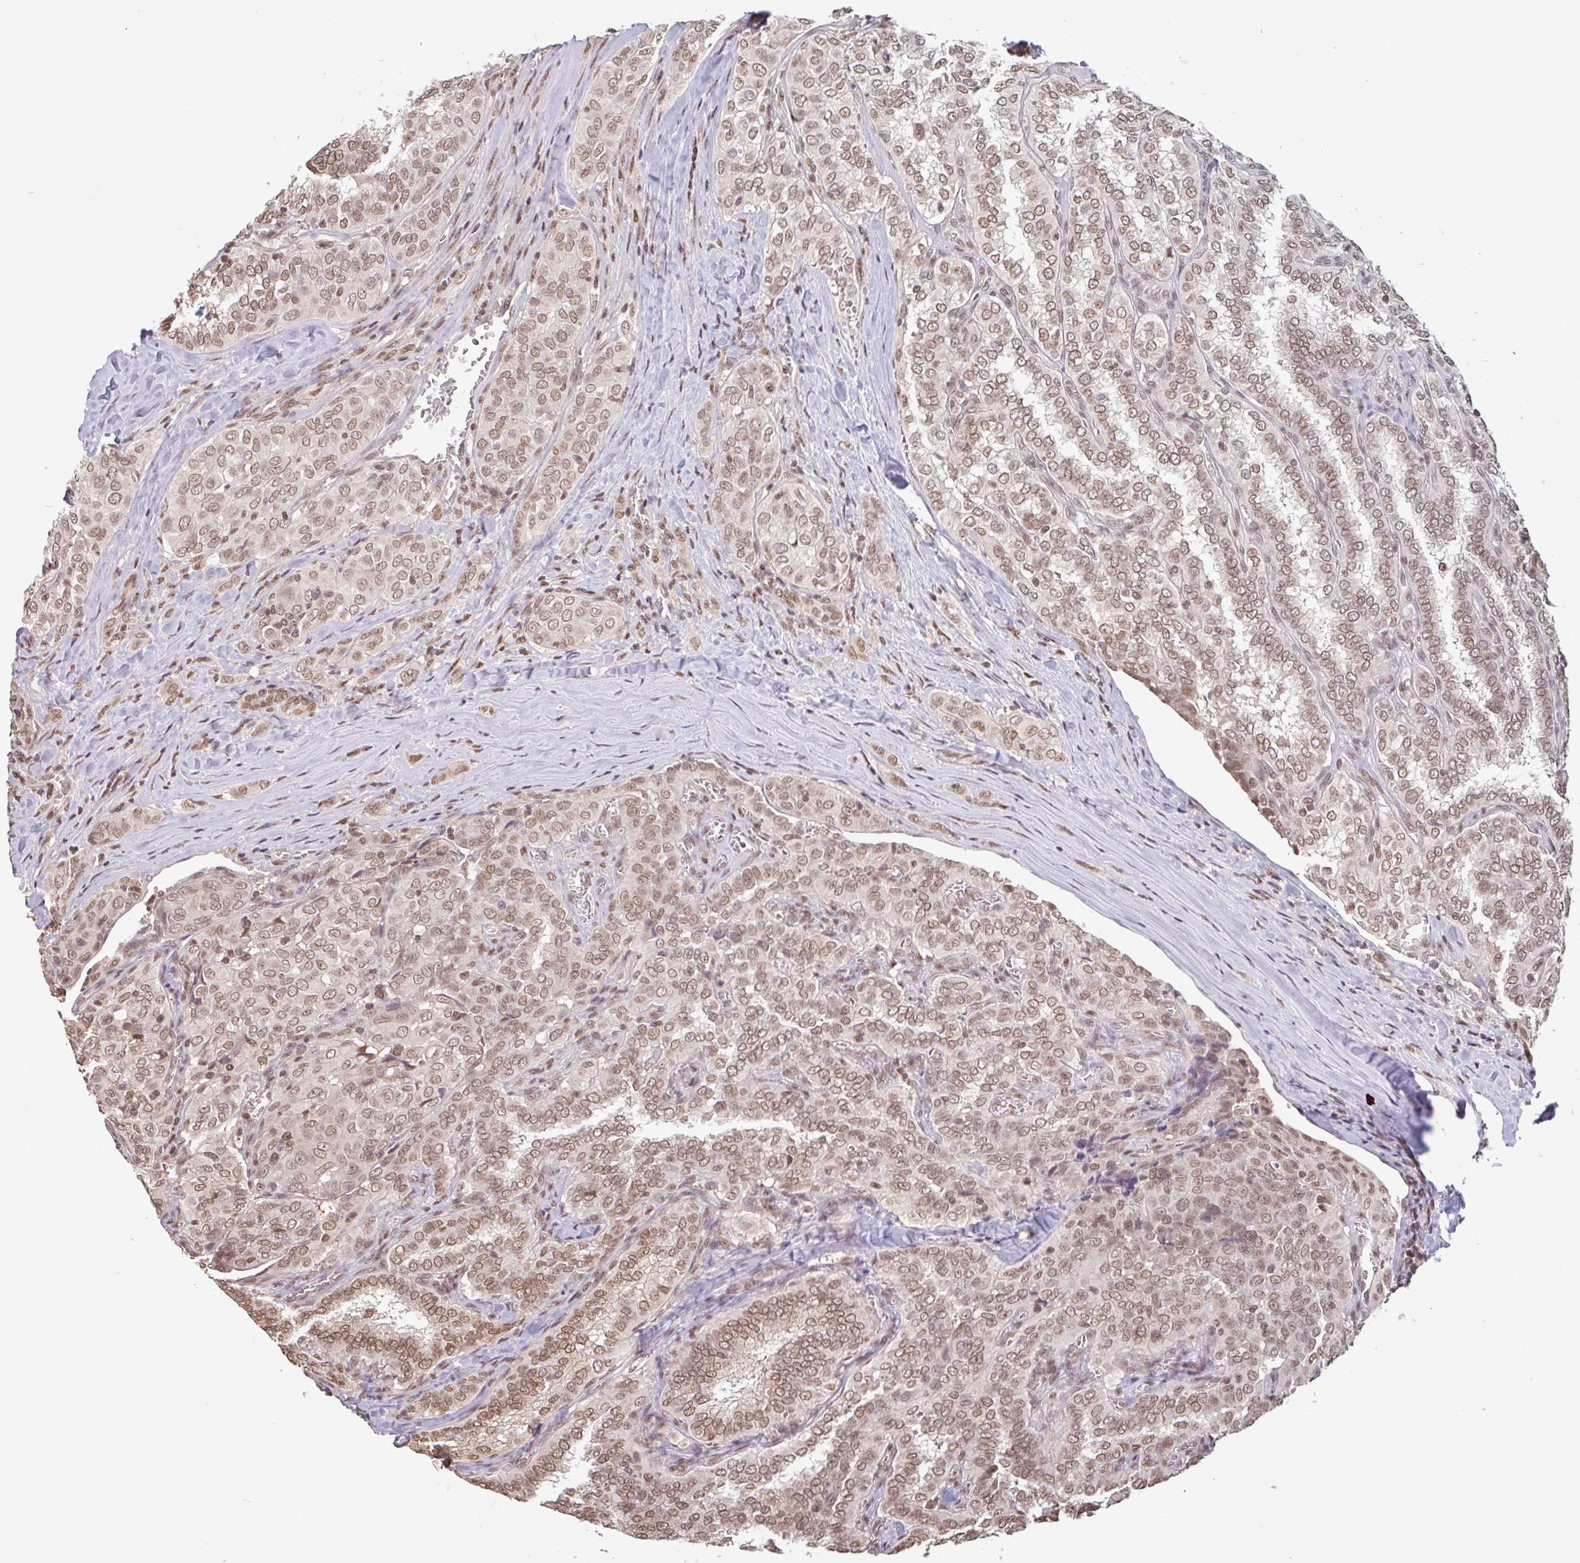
{"staining": {"intensity": "moderate", "quantity": ">75%", "location": "nuclear"}, "tissue": "thyroid cancer", "cell_type": "Tumor cells", "image_type": "cancer", "snomed": [{"axis": "morphology", "description": "Papillary adenocarcinoma, NOS"}, {"axis": "topography", "description": "Thyroid gland"}], "caption": "Approximately >75% of tumor cells in human thyroid cancer demonstrate moderate nuclear protein staining as visualized by brown immunohistochemical staining.", "gene": "DR1", "patient": {"sex": "female", "age": 30}}